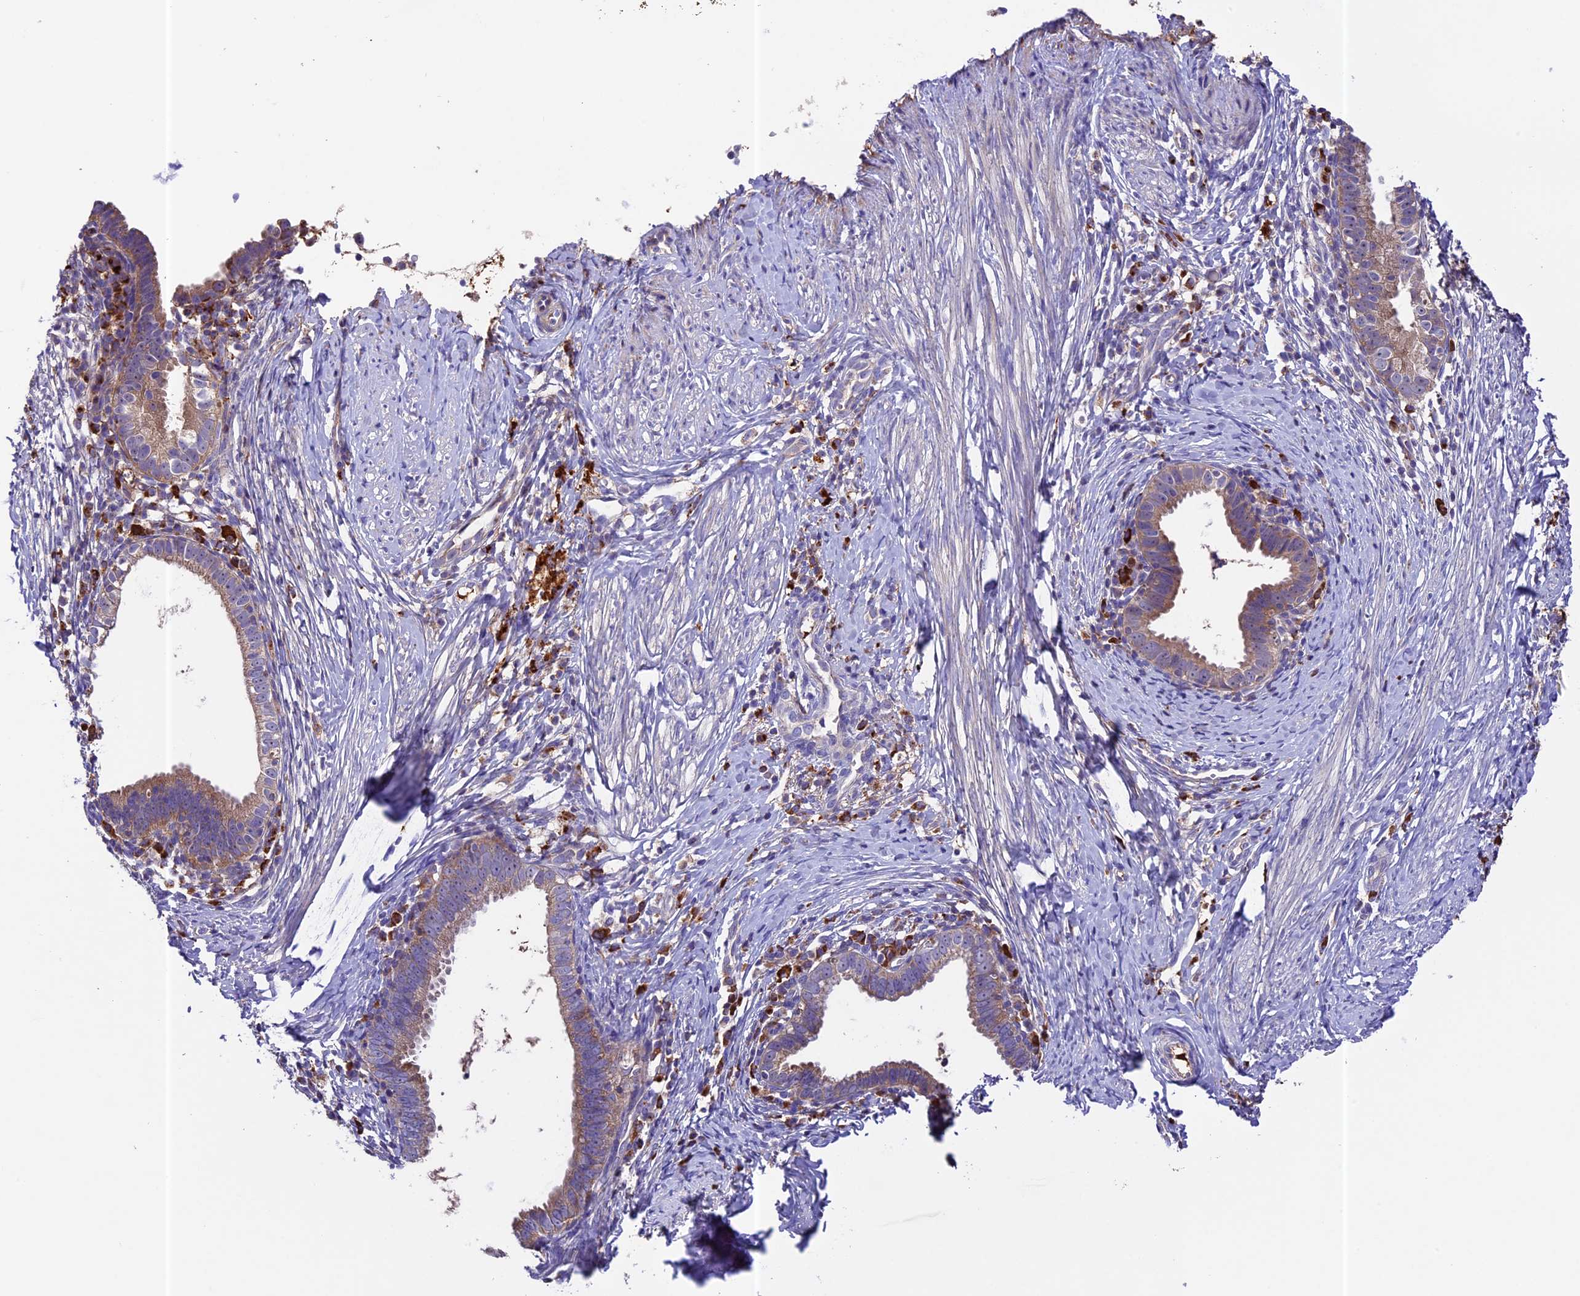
{"staining": {"intensity": "moderate", "quantity": ">75%", "location": "cytoplasmic/membranous"}, "tissue": "cervical cancer", "cell_type": "Tumor cells", "image_type": "cancer", "snomed": [{"axis": "morphology", "description": "Adenocarcinoma, NOS"}, {"axis": "topography", "description": "Cervix"}], "caption": "Approximately >75% of tumor cells in adenocarcinoma (cervical) display moderate cytoplasmic/membranous protein staining as visualized by brown immunohistochemical staining.", "gene": "METTL22", "patient": {"sex": "female", "age": 36}}